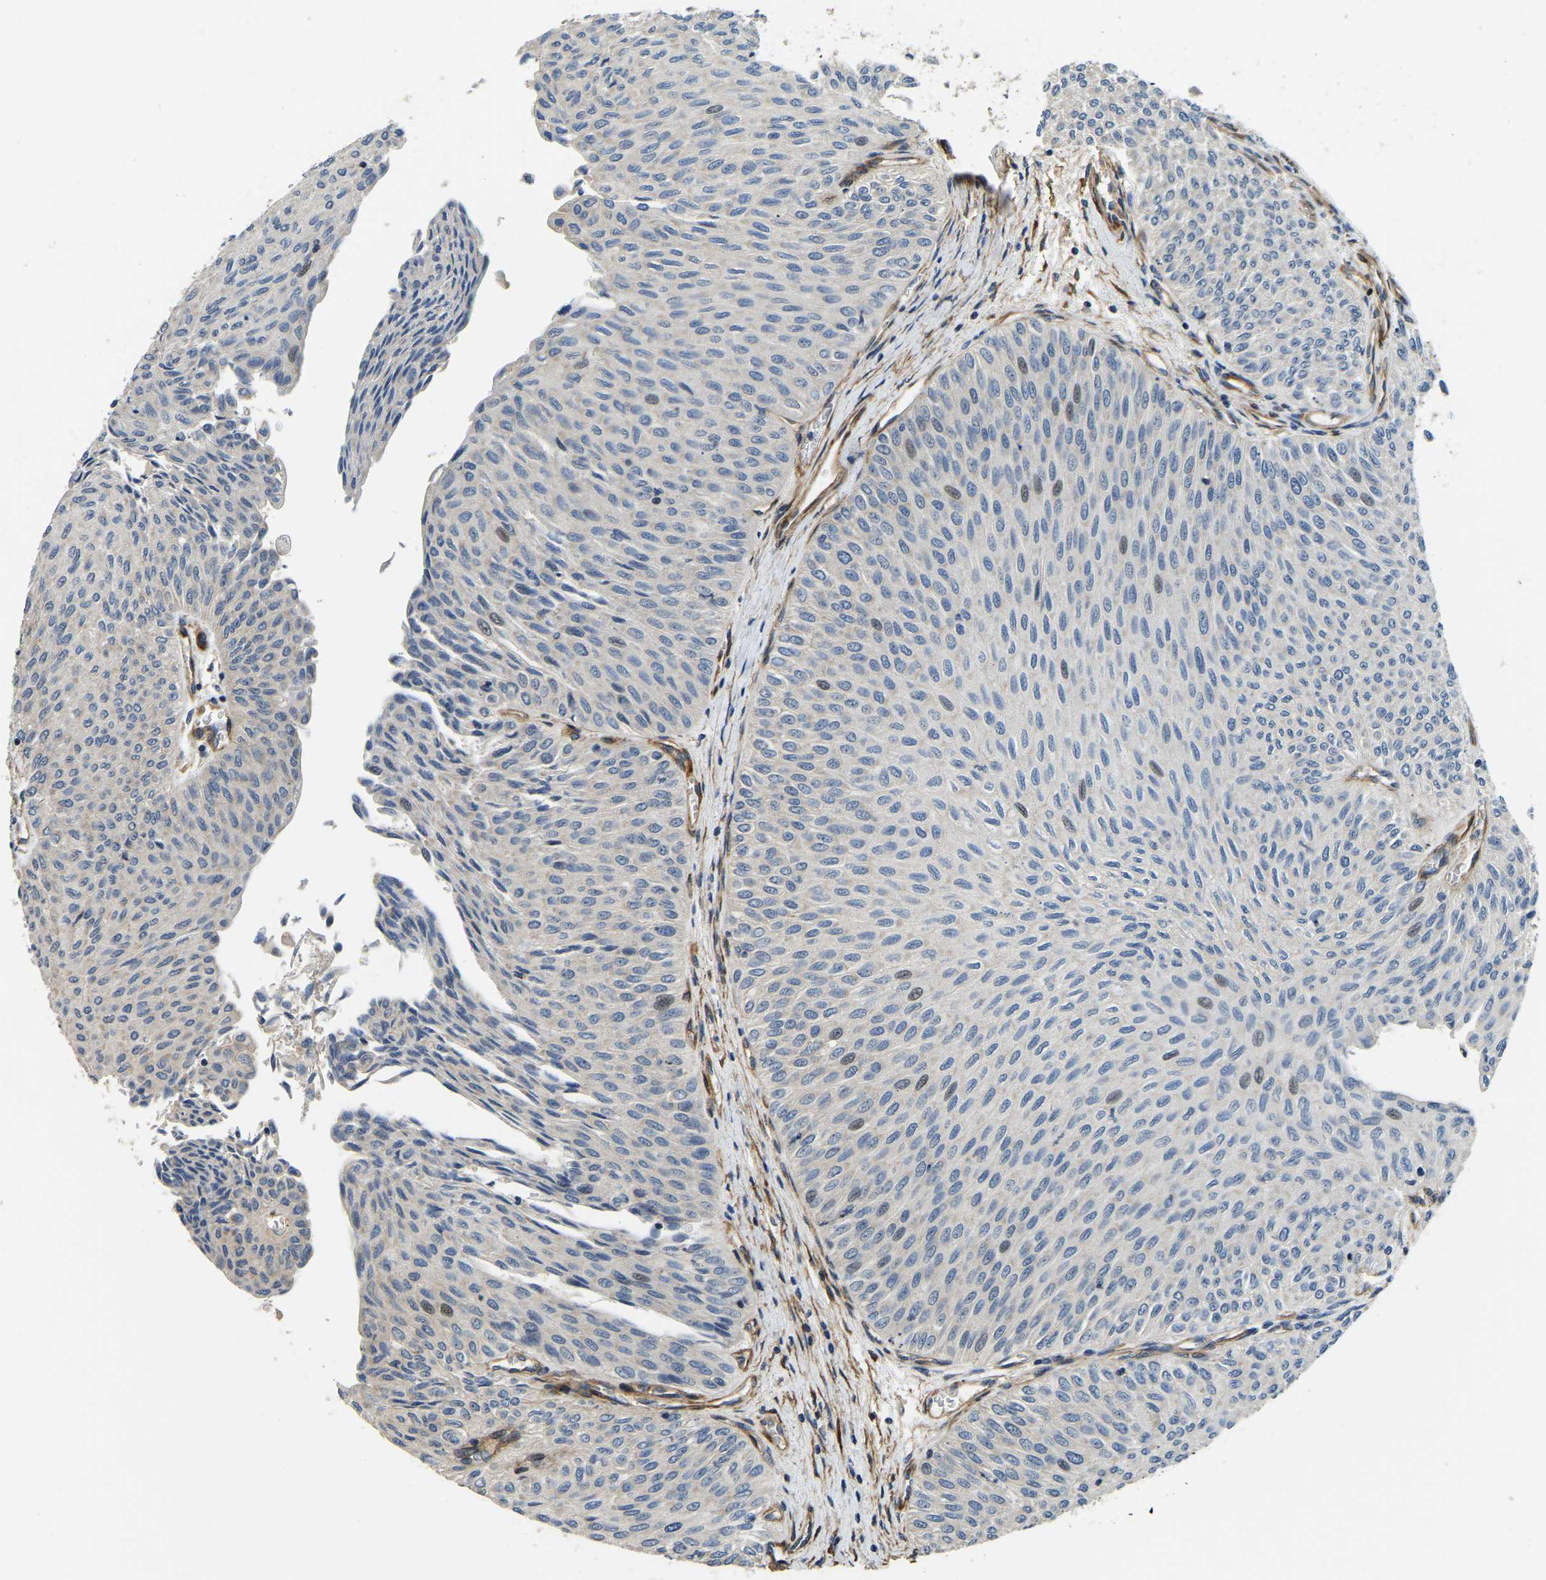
{"staining": {"intensity": "weak", "quantity": "<25%", "location": "nuclear"}, "tissue": "urothelial cancer", "cell_type": "Tumor cells", "image_type": "cancer", "snomed": [{"axis": "morphology", "description": "Urothelial carcinoma, Low grade"}, {"axis": "topography", "description": "Urinary bladder"}], "caption": "This is an immunohistochemistry (IHC) micrograph of human low-grade urothelial carcinoma. There is no expression in tumor cells.", "gene": "RNF39", "patient": {"sex": "male", "age": 78}}